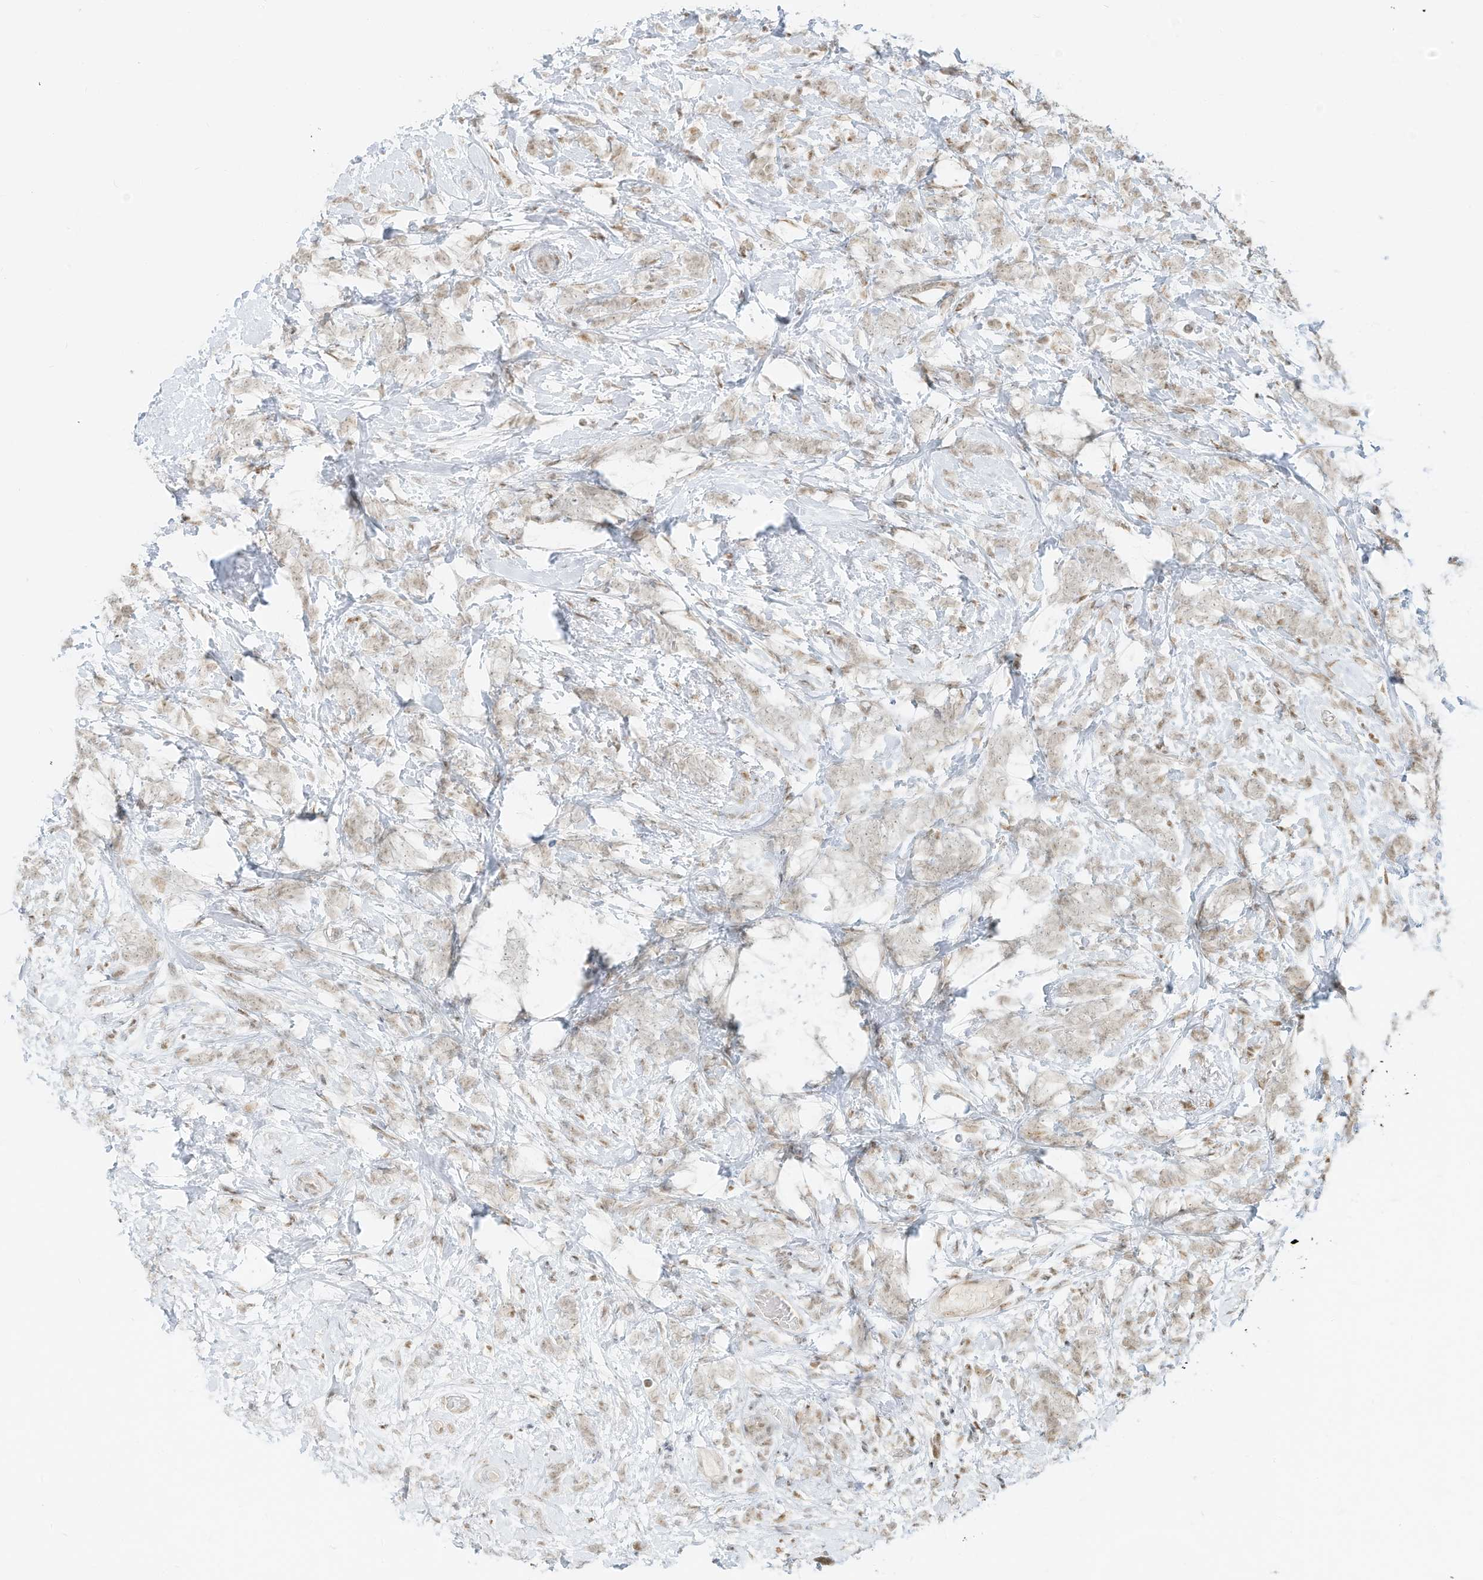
{"staining": {"intensity": "weak", "quantity": "<25%", "location": "nuclear"}, "tissue": "breast cancer", "cell_type": "Tumor cells", "image_type": "cancer", "snomed": [{"axis": "morphology", "description": "Lobular carcinoma"}, {"axis": "topography", "description": "Breast"}], "caption": "This is an immunohistochemistry image of human breast lobular carcinoma. There is no positivity in tumor cells.", "gene": "NHSL1", "patient": {"sex": "female", "age": 58}}